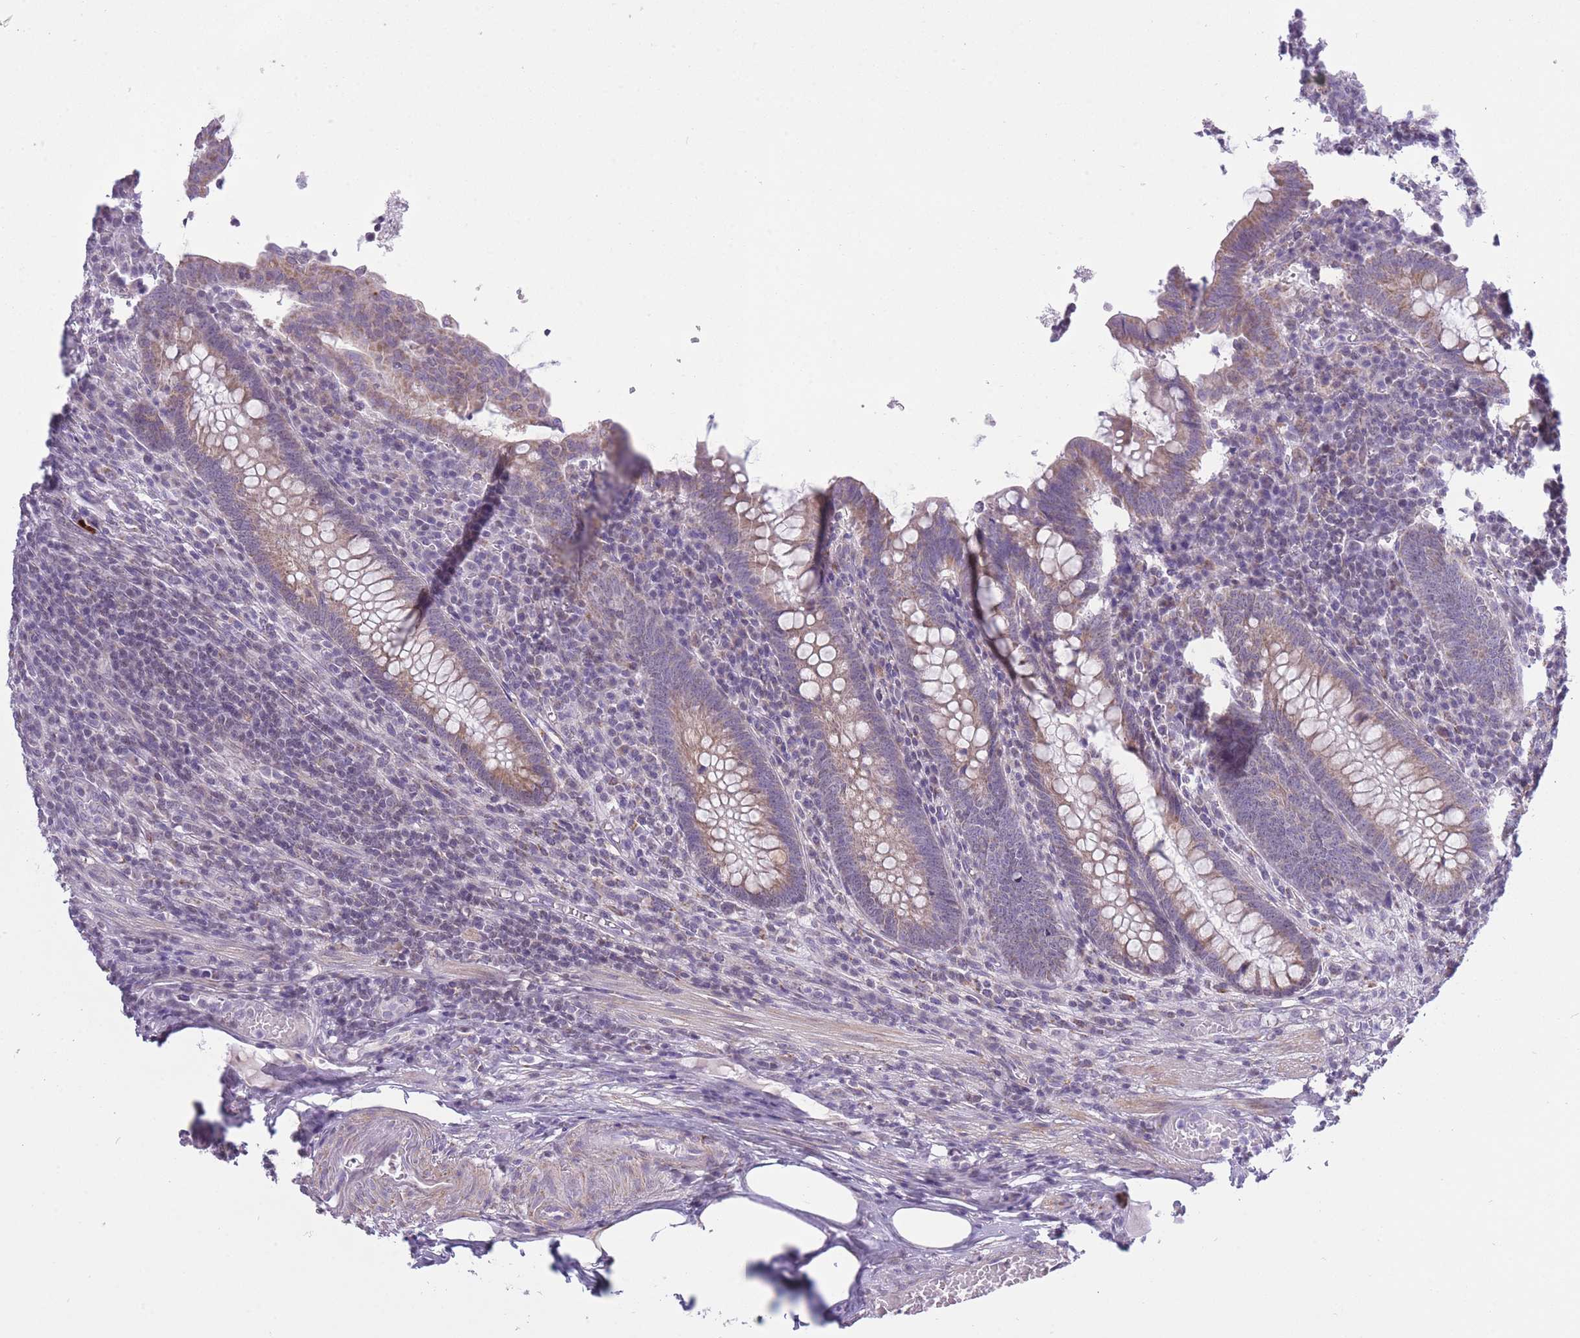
{"staining": {"intensity": "moderate", "quantity": ">75%", "location": "cytoplasmic/membranous"}, "tissue": "appendix", "cell_type": "Glandular cells", "image_type": "normal", "snomed": [{"axis": "morphology", "description": "Normal tissue, NOS"}, {"axis": "topography", "description": "Appendix"}], "caption": "High-power microscopy captured an immunohistochemistry (IHC) image of normal appendix, revealing moderate cytoplasmic/membranous staining in about >75% of glandular cells.", "gene": "ZBTB24", "patient": {"sex": "male", "age": 83}}